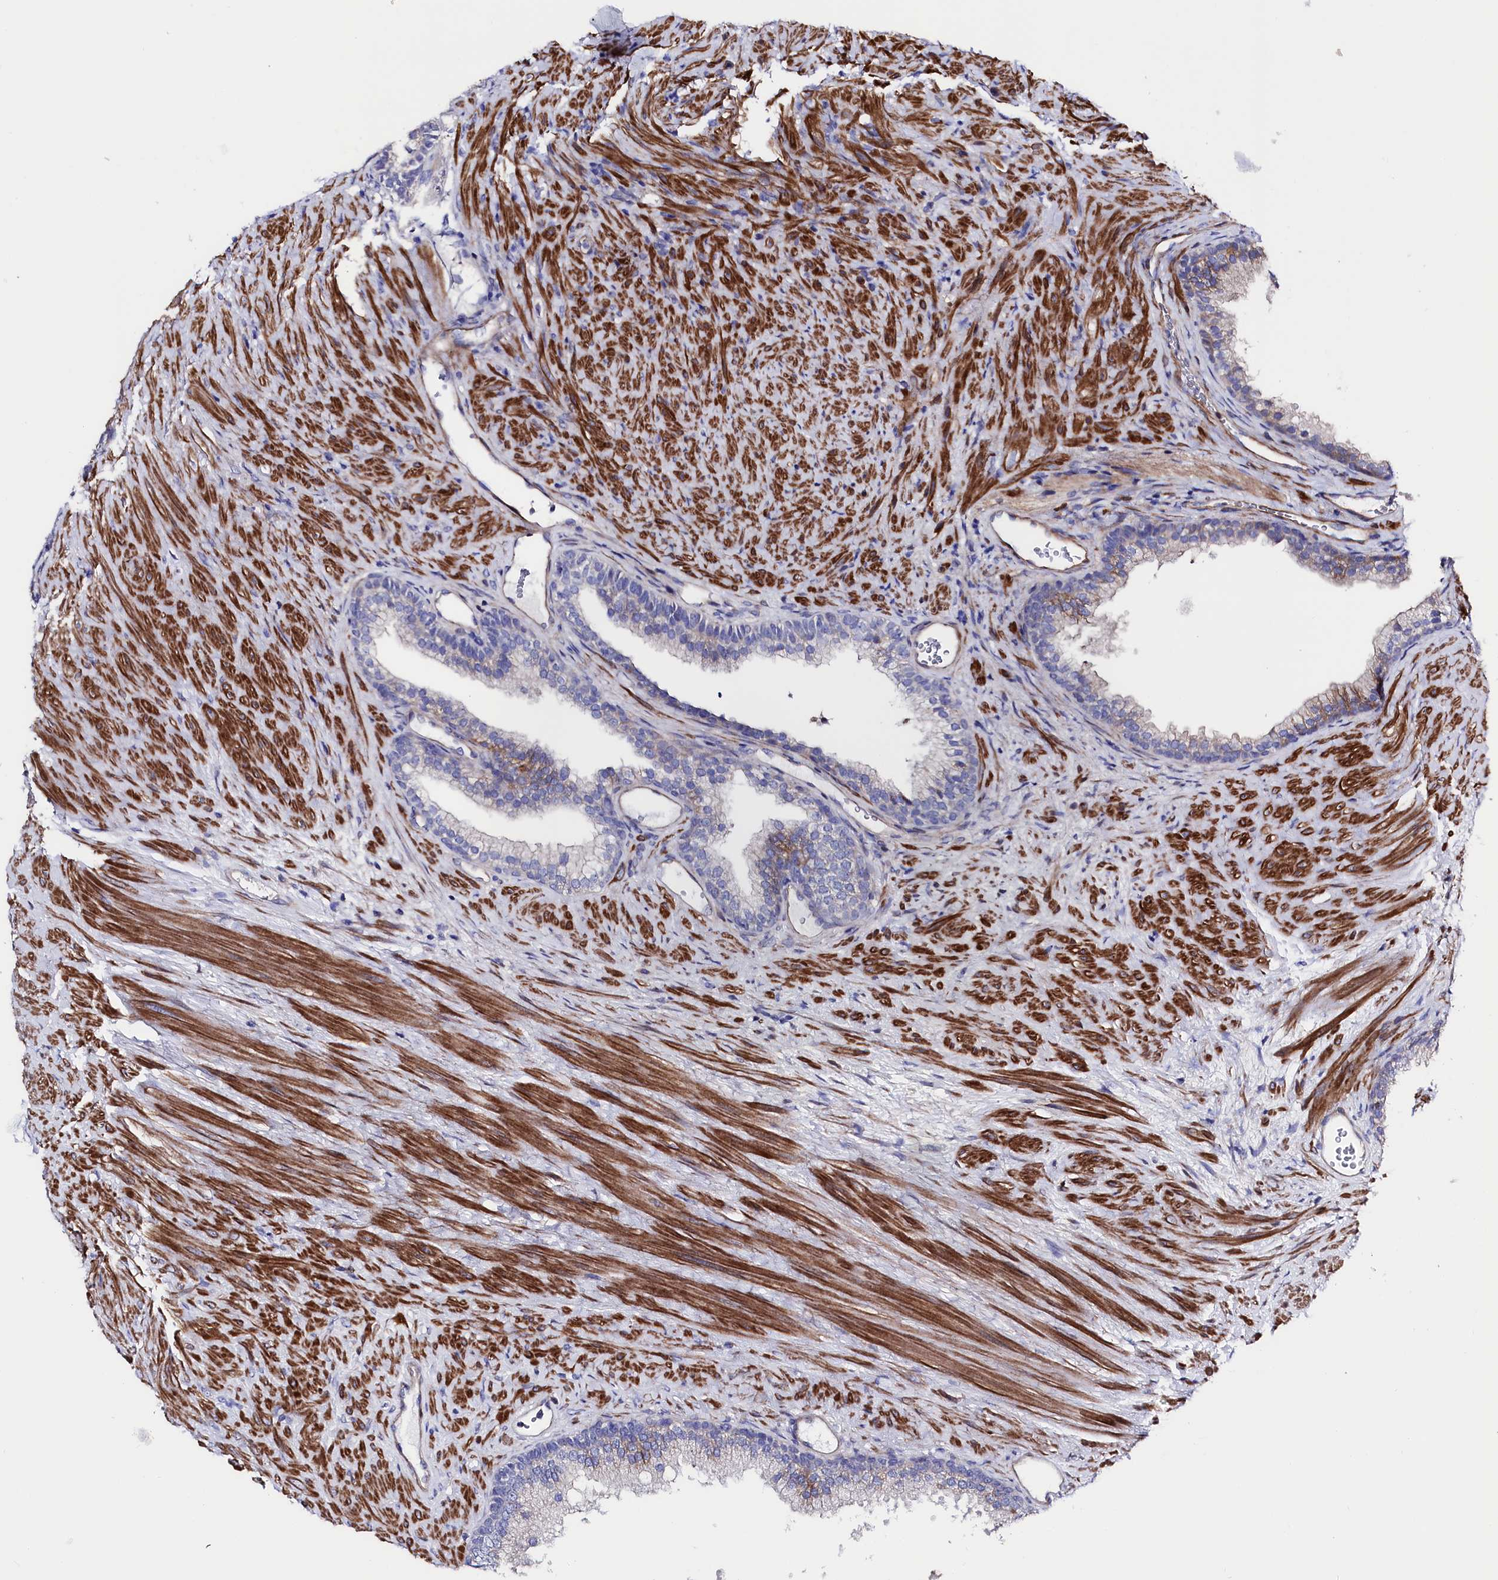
{"staining": {"intensity": "weak", "quantity": "<25%", "location": "cytoplasmic/membranous"}, "tissue": "prostate", "cell_type": "Glandular cells", "image_type": "normal", "snomed": [{"axis": "morphology", "description": "Normal tissue, NOS"}, {"axis": "topography", "description": "Prostate"}], "caption": "Glandular cells show no significant protein expression in benign prostate. Brightfield microscopy of immunohistochemistry (IHC) stained with DAB (brown) and hematoxylin (blue), captured at high magnification.", "gene": "WNT8A", "patient": {"sex": "male", "age": 76}}